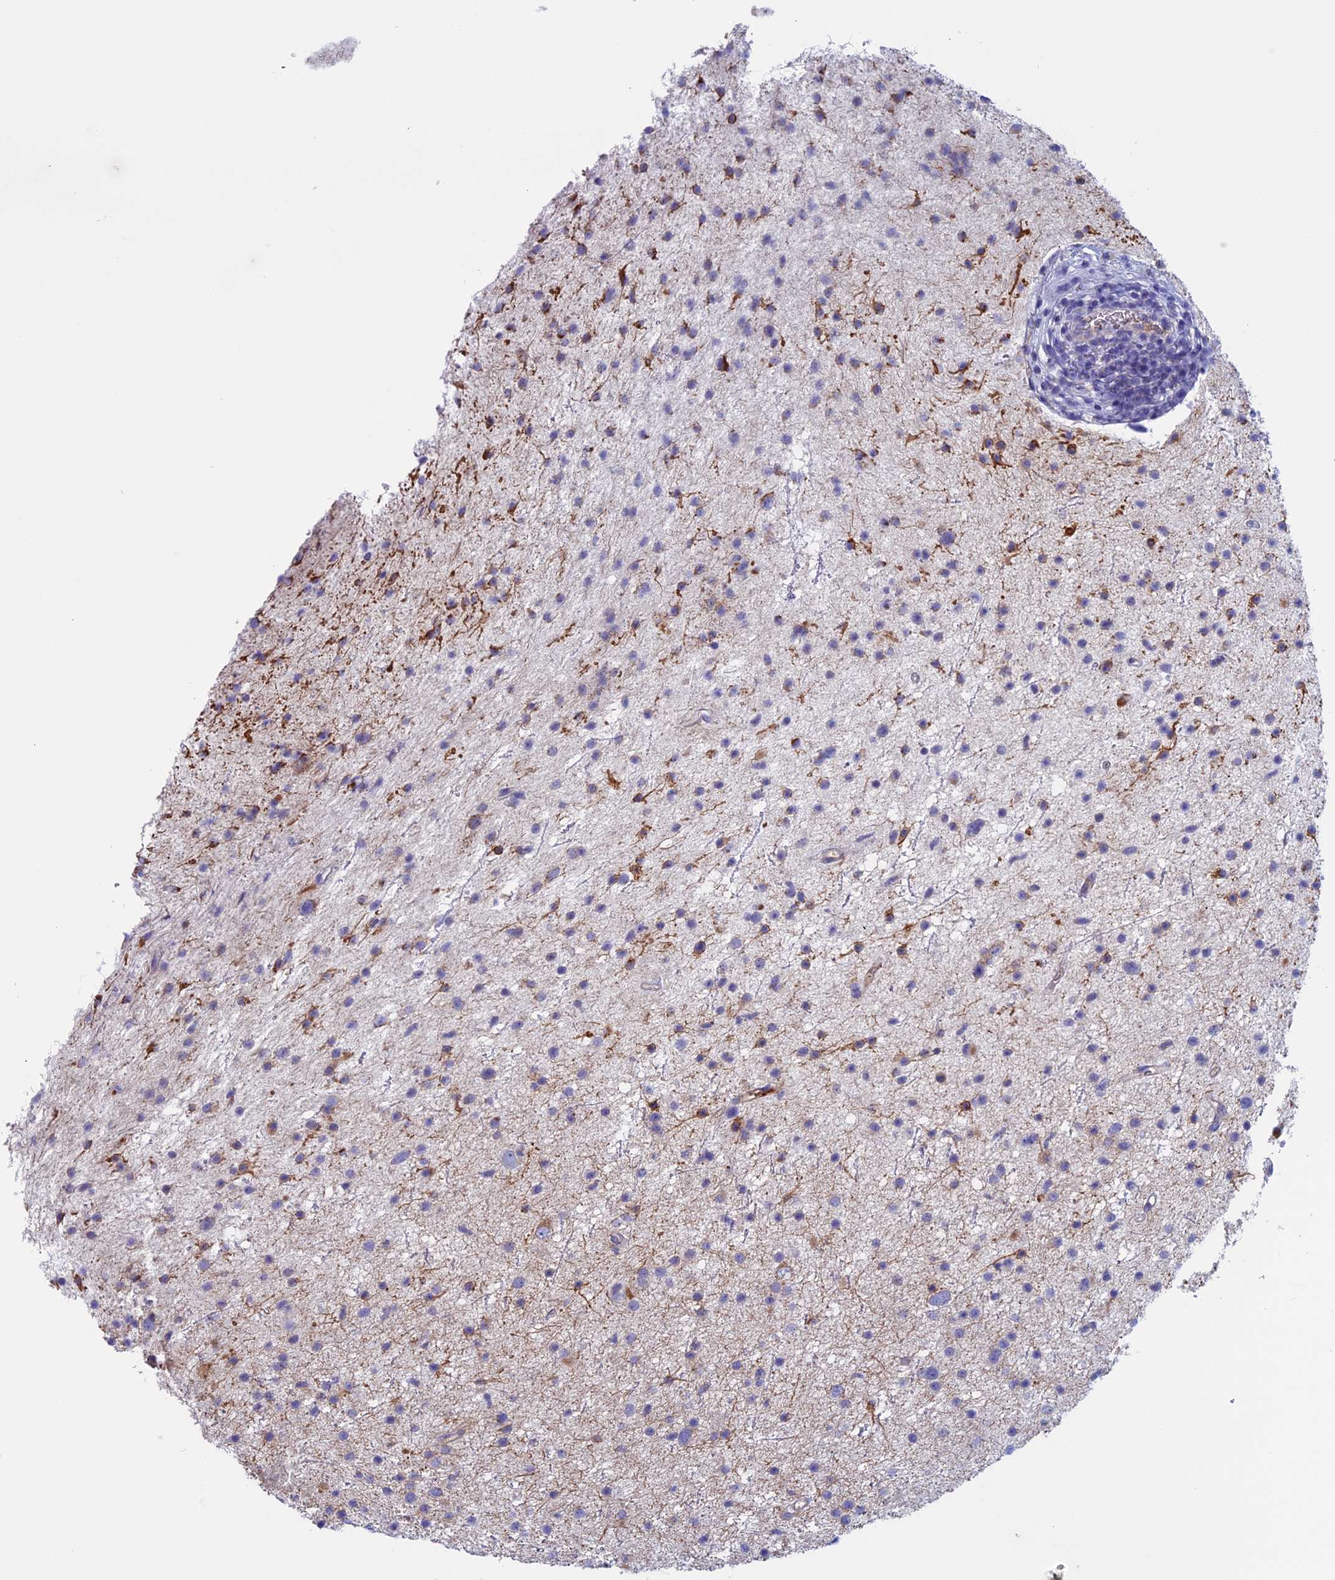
{"staining": {"intensity": "negative", "quantity": "none", "location": "none"}, "tissue": "glioma", "cell_type": "Tumor cells", "image_type": "cancer", "snomed": [{"axis": "morphology", "description": "Glioma, malignant, Low grade"}, {"axis": "topography", "description": "Cerebral cortex"}], "caption": "High magnification brightfield microscopy of glioma stained with DAB (brown) and counterstained with hematoxylin (blue): tumor cells show no significant staining. (DAB (3,3'-diaminobenzidine) immunohistochemistry visualized using brightfield microscopy, high magnification).", "gene": "NDUFB9", "patient": {"sex": "female", "age": 39}}